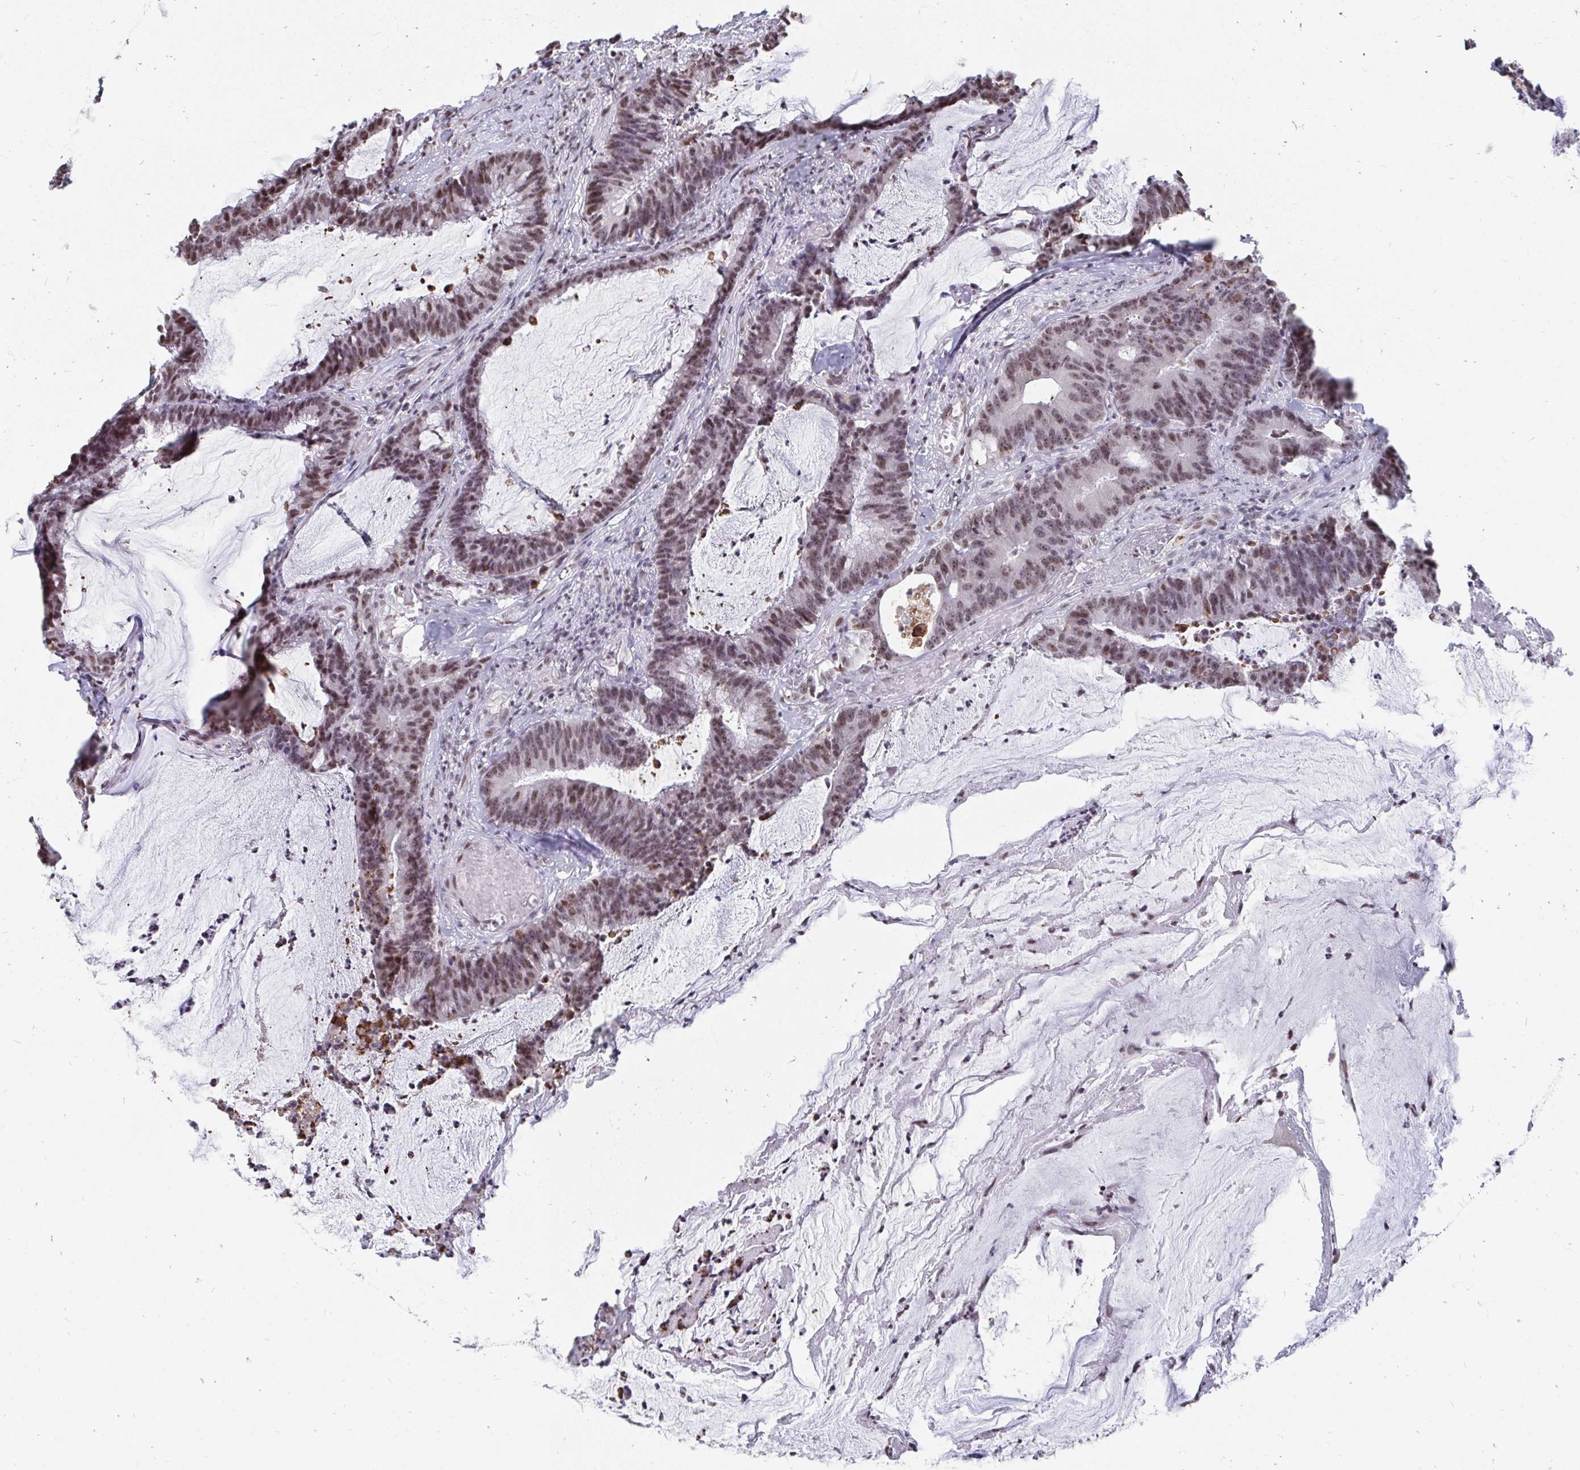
{"staining": {"intensity": "moderate", "quantity": "25%-75%", "location": "nuclear"}, "tissue": "colorectal cancer", "cell_type": "Tumor cells", "image_type": "cancer", "snomed": [{"axis": "morphology", "description": "Adenocarcinoma, NOS"}, {"axis": "topography", "description": "Colon"}], "caption": "Approximately 25%-75% of tumor cells in human colorectal cancer (adenocarcinoma) demonstrate moderate nuclear protein positivity as visualized by brown immunohistochemical staining.", "gene": "TRIP12", "patient": {"sex": "female", "age": 78}}